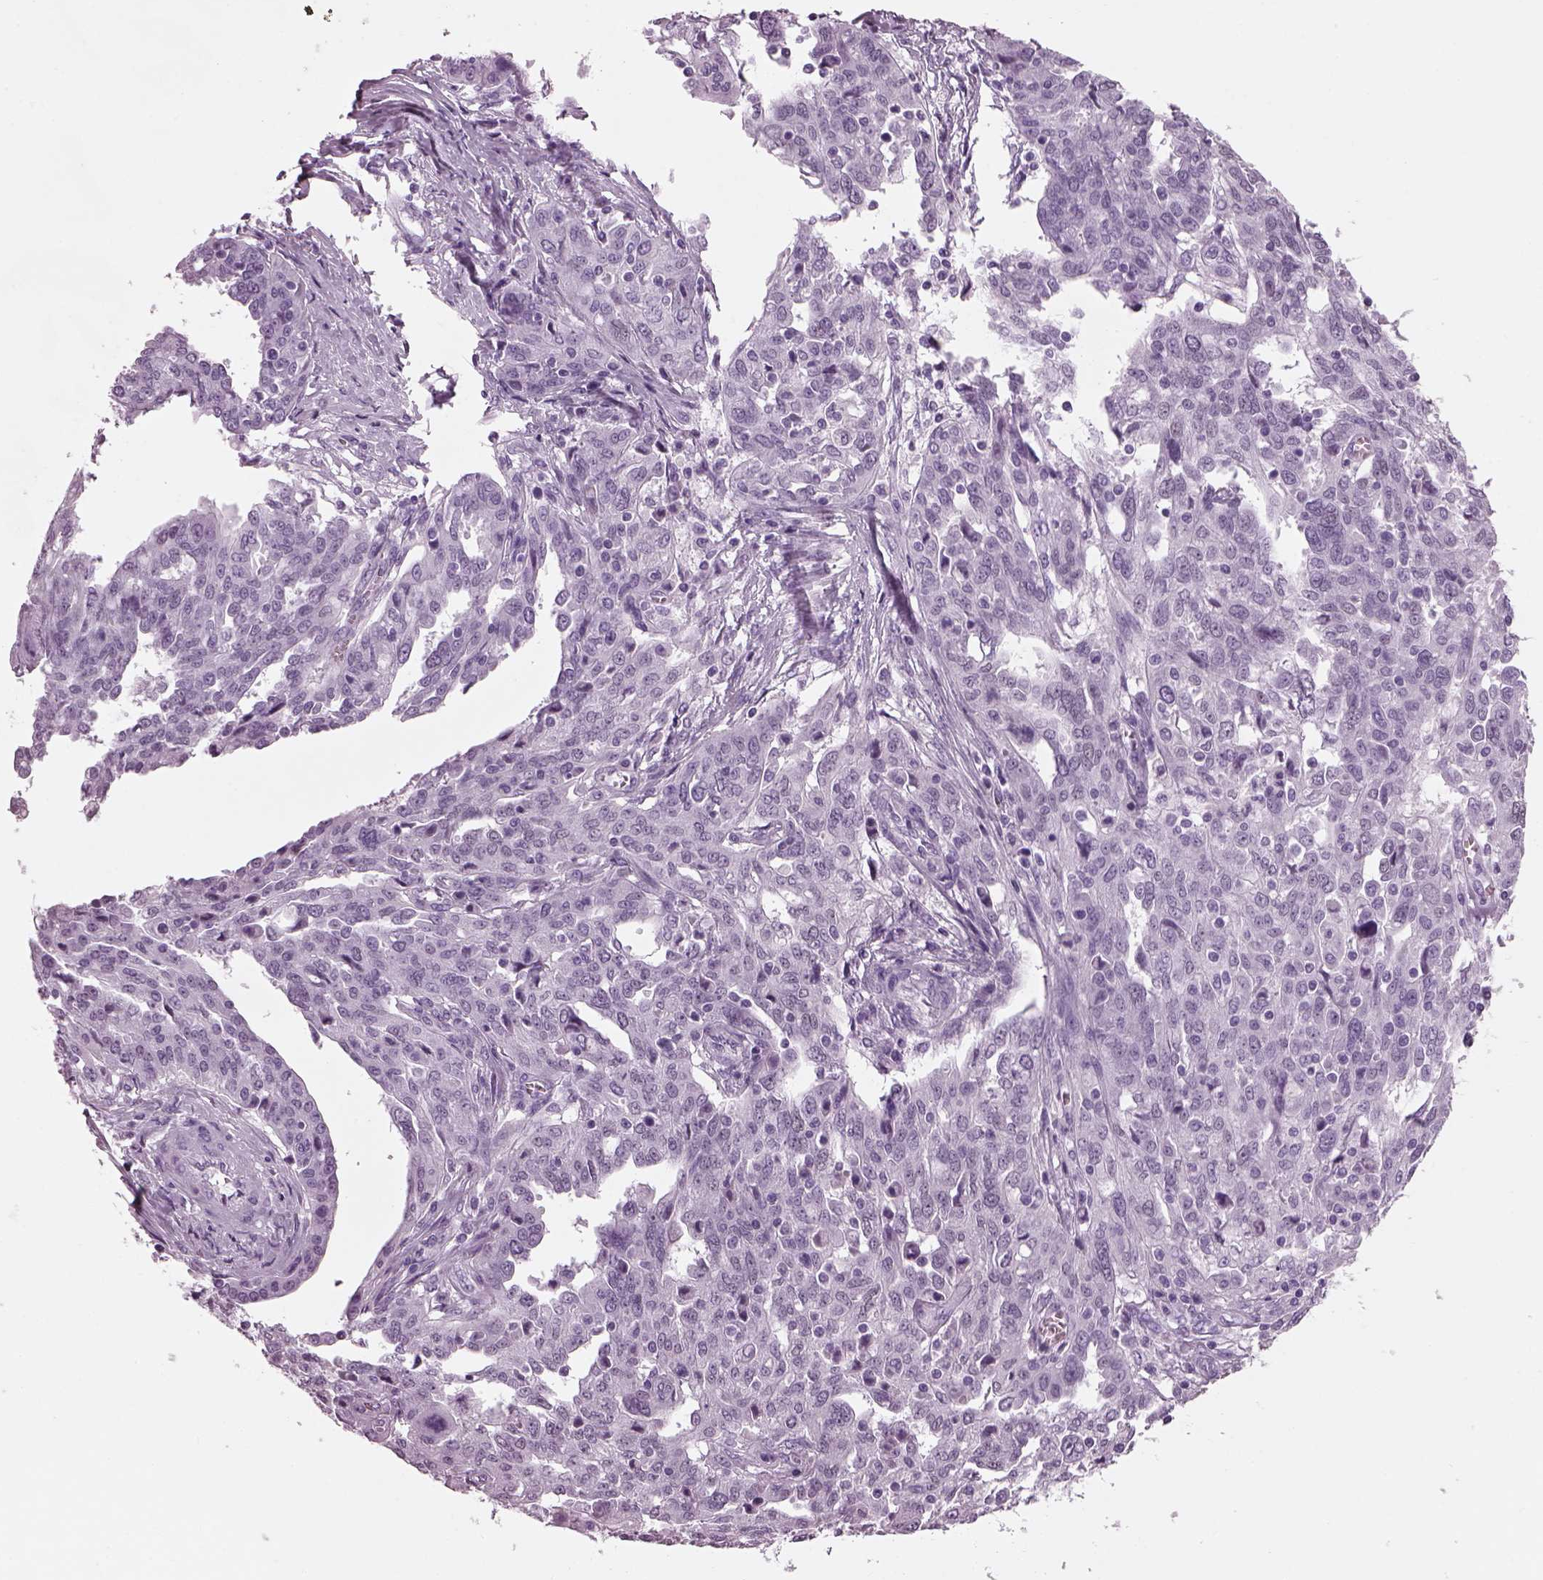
{"staining": {"intensity": "negative", "quantity": "none", "location": "none"}, "tissue": "ovarian cancer", "cell_type": "Tumor cells", "image_type": "cancer", "snomed": [{"axis": "morphology", "description": "Cystadenocarcinoma, serous, NOS"}, {"axis": "topography", "description": "Ovary"}], "caption": "Ovarian serous cystadenocarcinoma stained for a protein using immunohistochemistry (IHC) shows no positivity tumor cells.", "gene": "KRTAP3-2", "patient": {"sex": "female", "age": 67}}